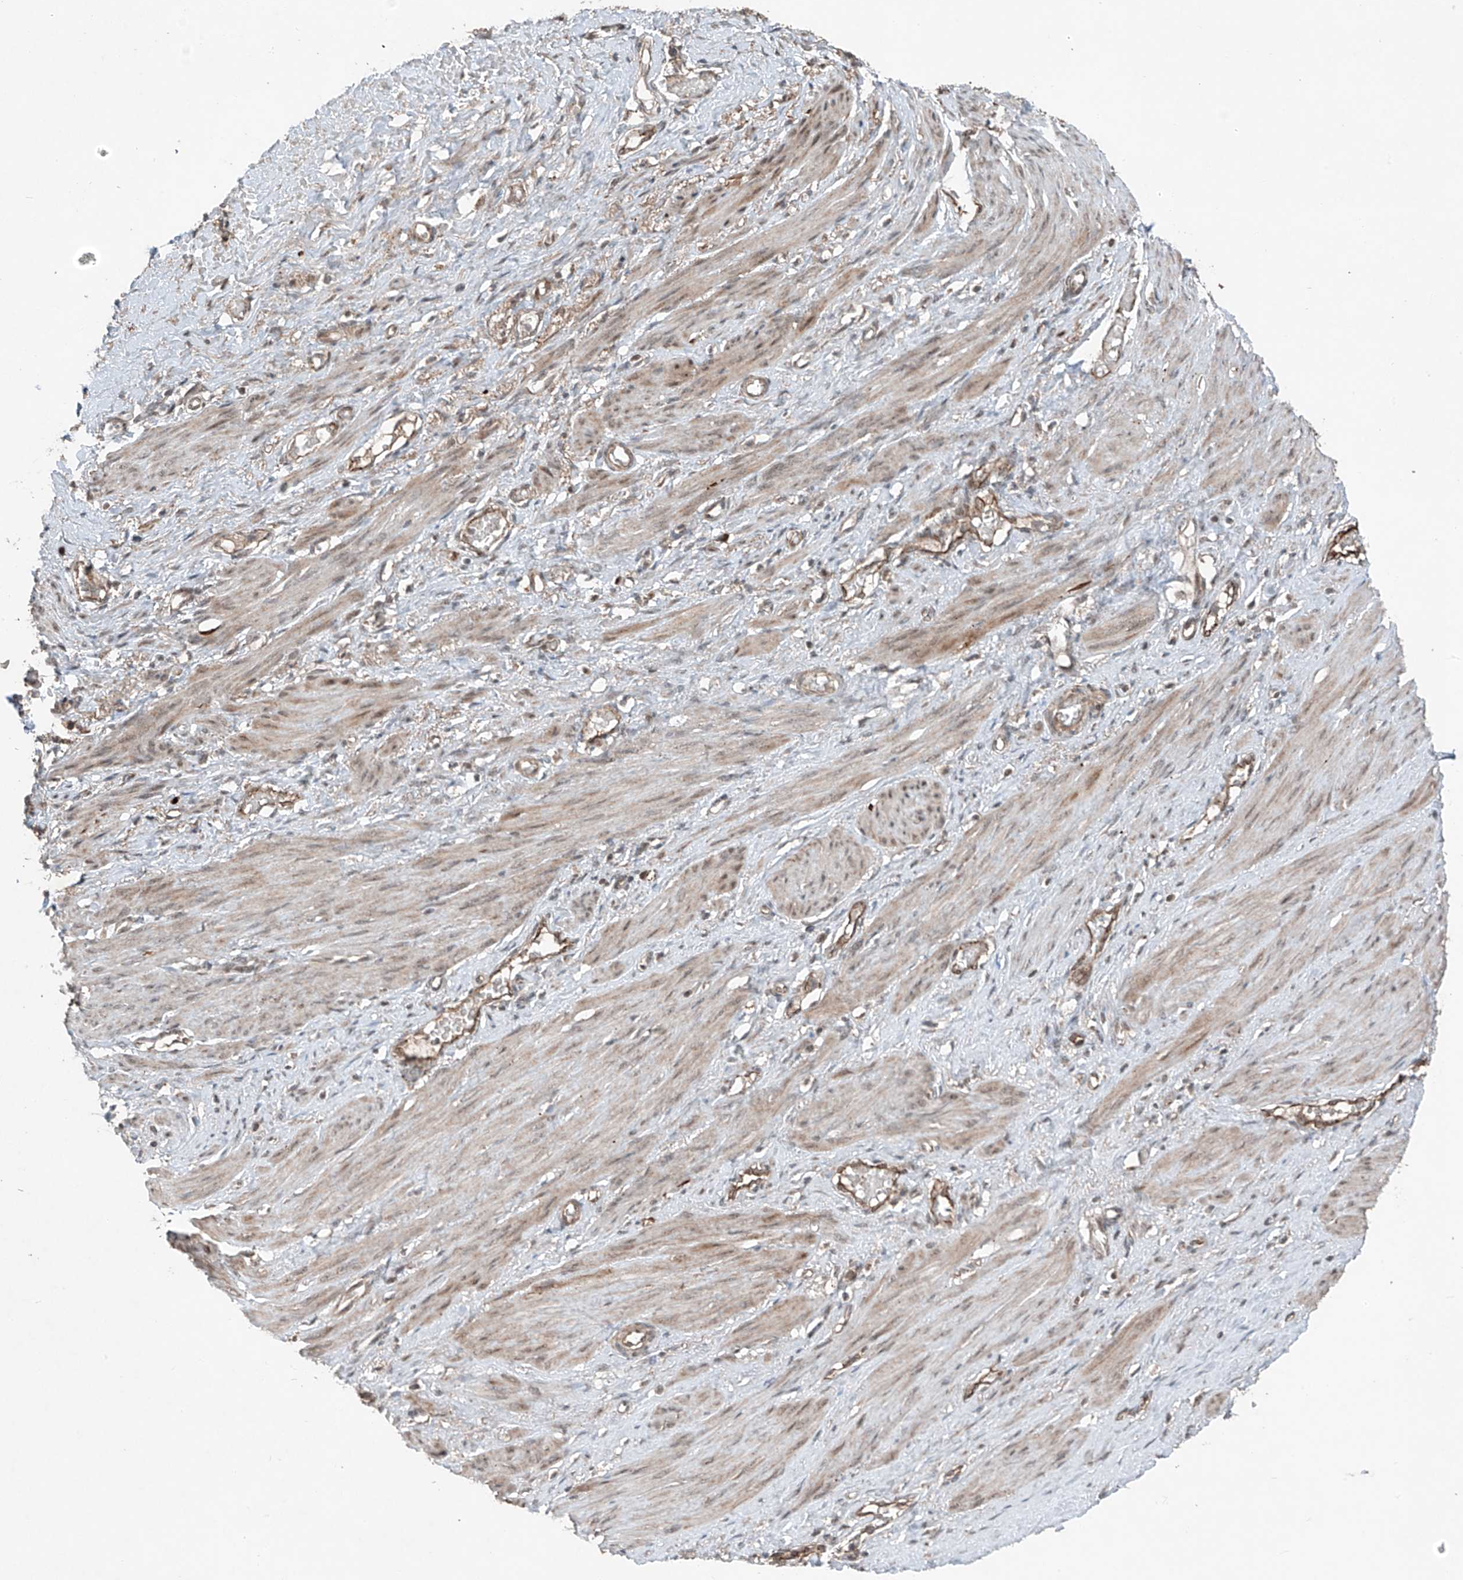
{"staining": {"intensity": "moderate", "quantity": ">75%", "location": "cytoplasmic/membranous"}, "tissue": "smooth muscle", "cell_type": "Smooth muscle cells", "image_type": "normal", "snomed": [{"axis": "morphology", "description": "Normal tissue, NOS"}, {"axis": "topography", "description": "Endometrium"}], "caption": "An image of smooth muscle stained for a protein exhibits moderate cytoplasmic/membranous brown staining in smooth muscle cells. (DAB IHC with brightfield microscopy, high magnification).", "gene": "ZNF620", "patient": {"sex": "female", "age": 33}}